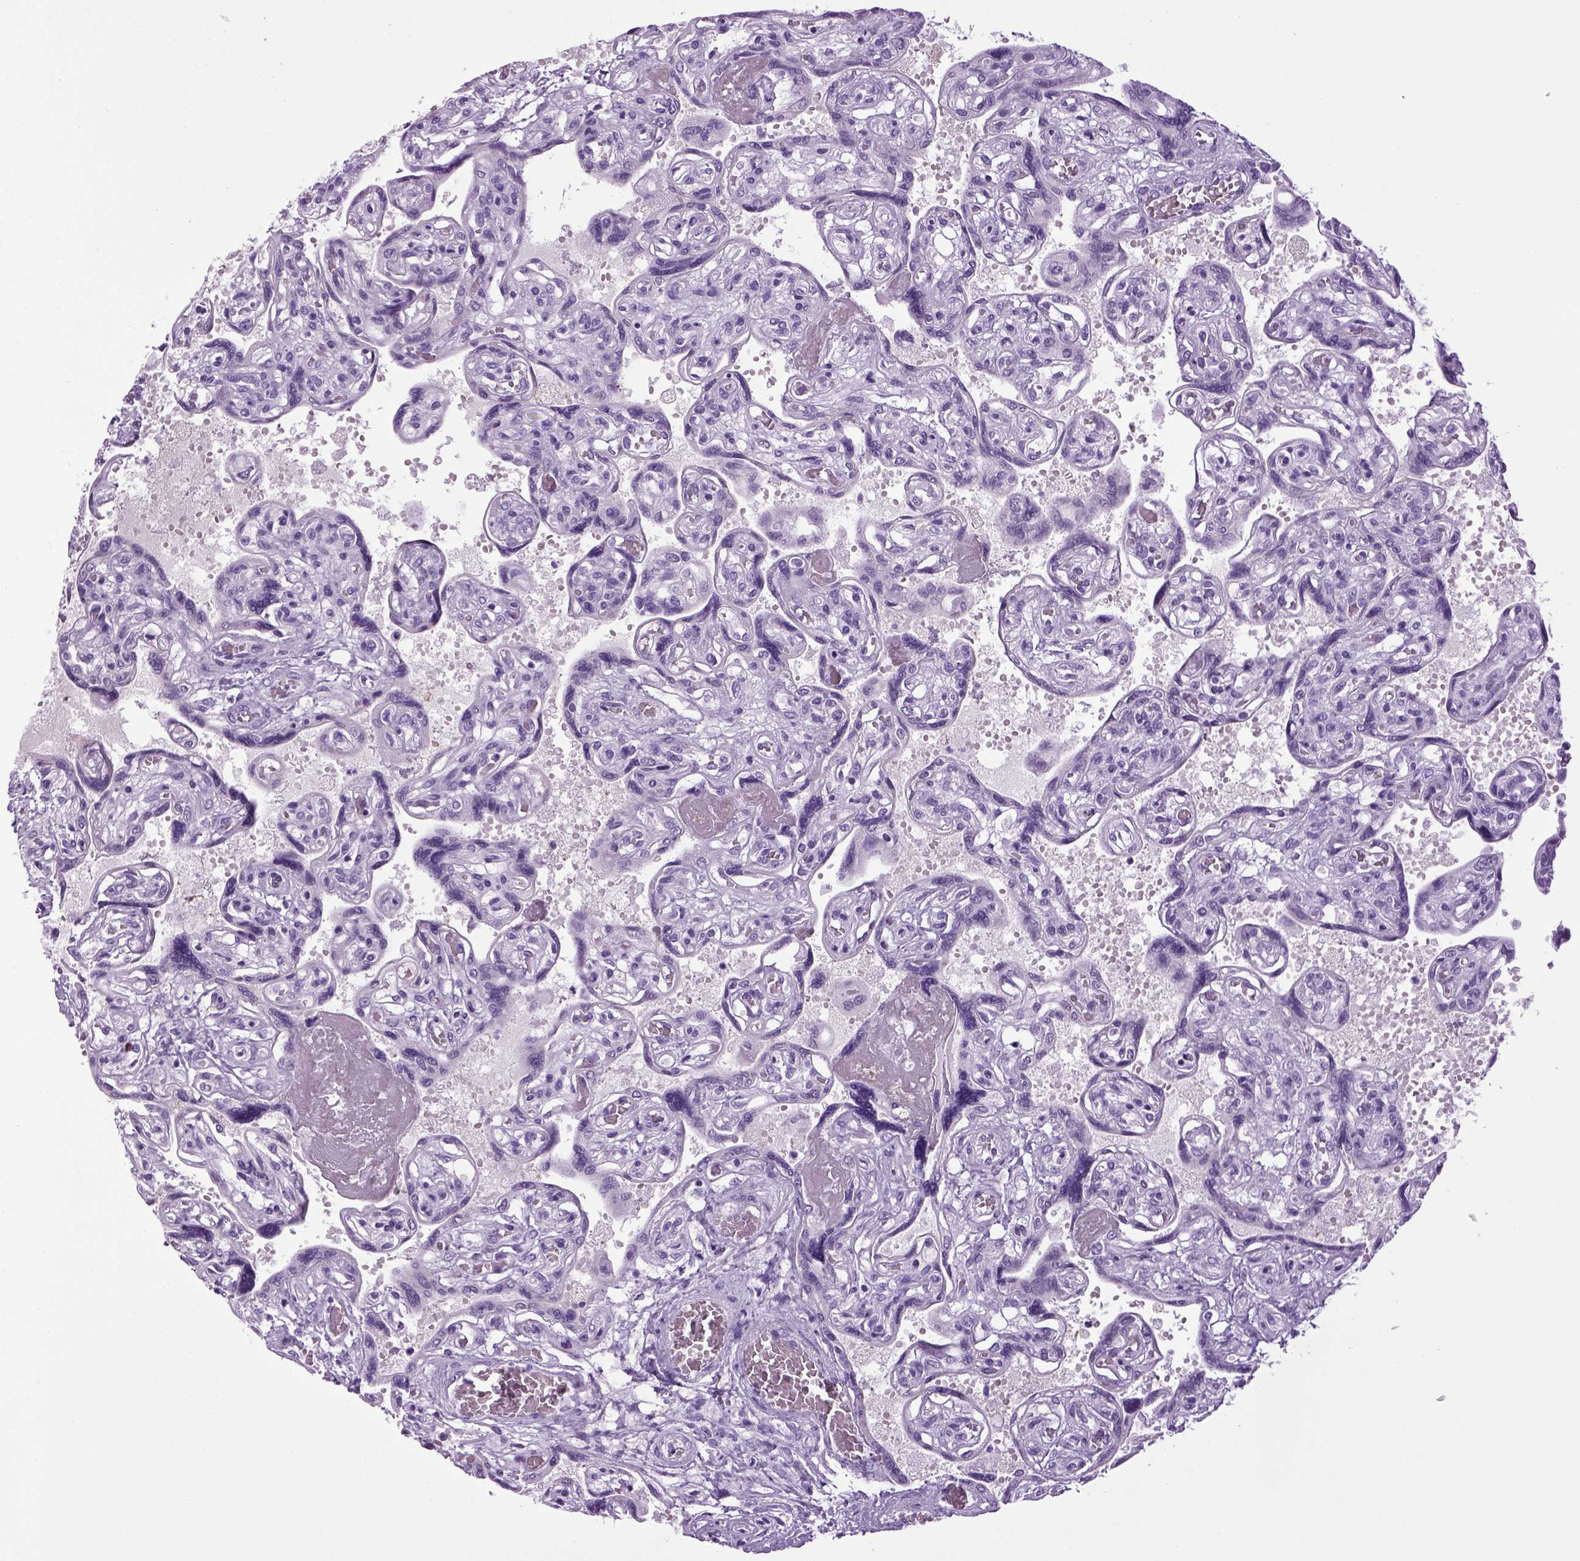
{"staining": {"intensity": "negative", "quantity": "none", "location": "none"}, "tissue": "placenta", "cell_type": "Decidual cells", "image_type": "normal", "snomed": [{"axis": "morphology", "description": "Normal tissue, NOS"}, {"axis": "topography", "description": "Placenta"}], "caption": "IHC image of unremarkable human placenta stained for a protein (brown), which shows no positivity in decidual cells.", "gene": "HMCN2", "patient": {"sex": "female", "age": 32}}